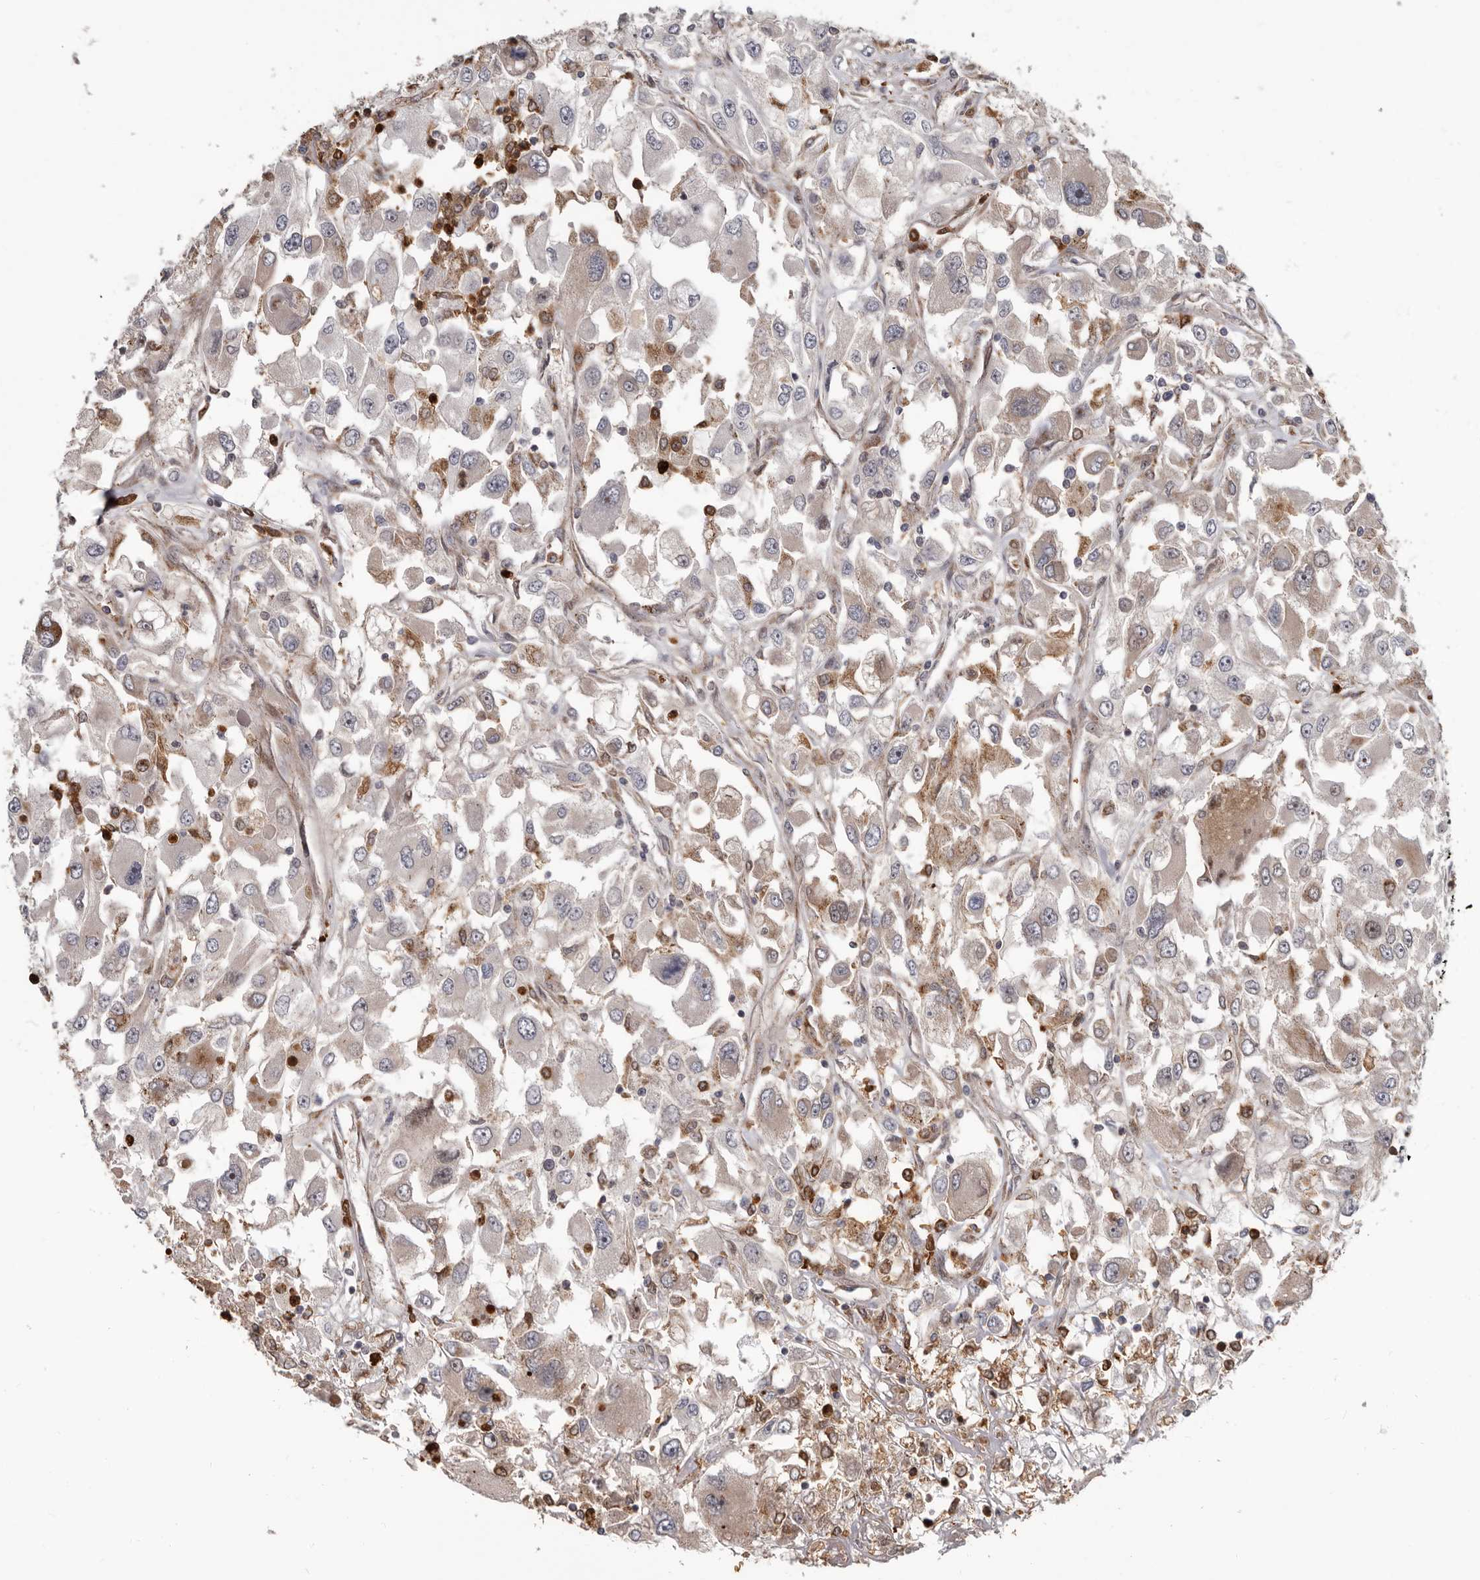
{"staining": {"intensity": "weak", "quantity": "25%-75%", "location": "cytoplasmic/membranous"}, "tissue": "renal cancer", "cell_type": "Tumor cells", "image_type": "cancer", "snomed": [{"axis": "morphology", "description": "Adenocarcinoma, NOS"}, {"axis": "topography", "description": "Kidney"}], "caption": "Protein staining of renal cancer (adenocarcinoma) tissue shows weak cytoplasmic/membranous staining in about 25%-75% of tumor cells. Immunohistochemistry (ihc) stains the protein in brown and the nuclei are stained blue.", "gene": "FGFR4", "patient": {"sex": "female", "age": 52}}